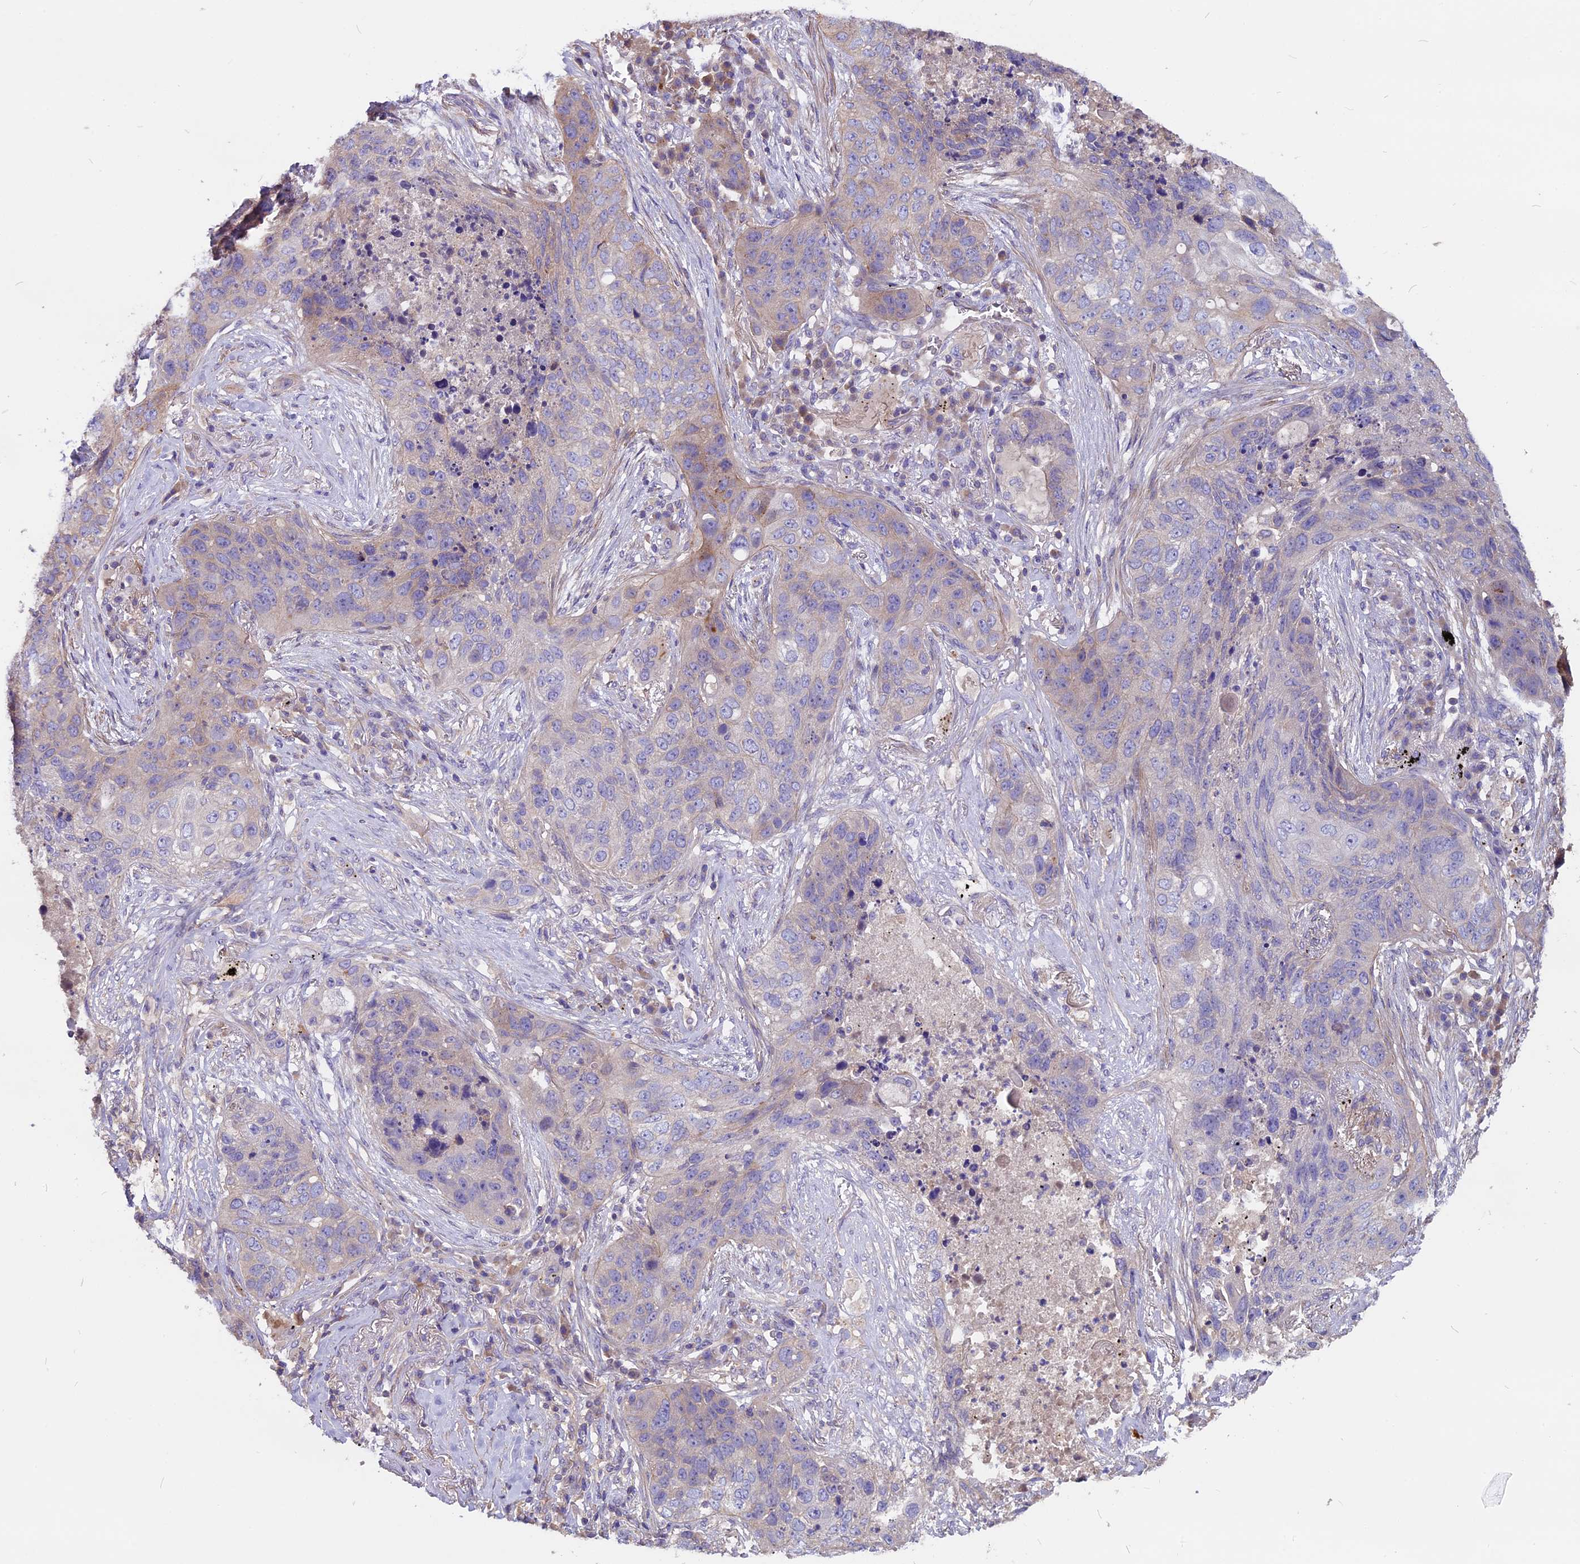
{"staining": {"intensity": "weak", "quantity": "<25%", "location": "cytoplasmic/membranous"}, "tissue": "lung cancer", "cell_type": "Tumor cells", "image_type": "cancer", "snomed": [{"axis": "morphology", "description": "Squamous cell carcinoma, NOS"}, {"axis": "topography", "description": "Lung"}], "caption": "DAB (3,3'-diaminobenzidine) immunohistochemical staining of lung squamous cell carcinoma displays no significant expression in tumor cells.", "gene": "ANO3", "patient": {"sex": "female", "age": 63}}